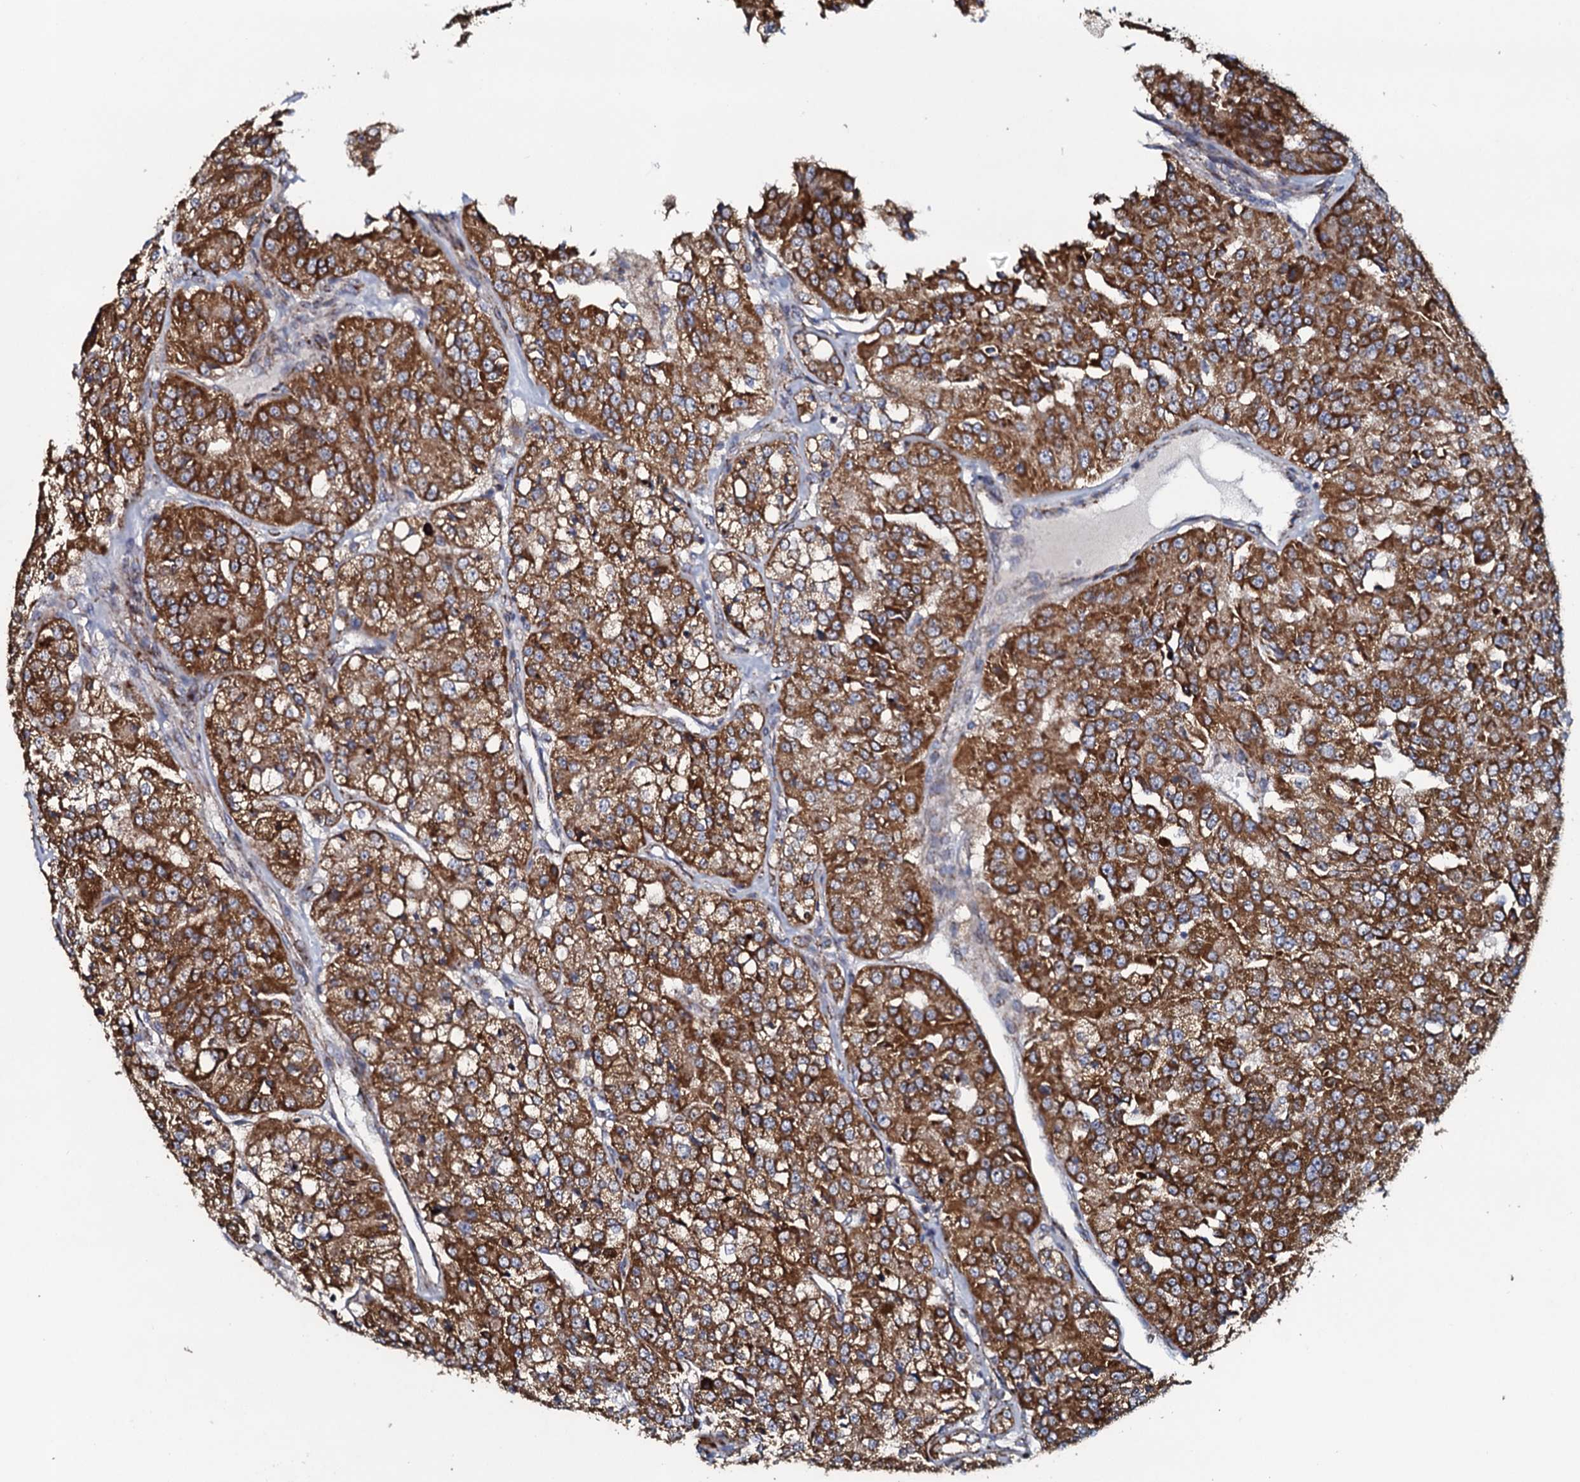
{"staining": {"intensity": "strong", "quantity": ">75%", "location": "cytoplasmic/membranous"}, "tissue": "renal cancer", "cell_type": "Tumor cells", "image_type": "cancer", "snomed": [{"axis": "morphology", "description": "Adenocarcinoma, NOS"}, {"axis": "topography", "description": "Kidney"}], "caption": "There is high levels of strong cytoplasmic/membranous positivity in tumor cells of renal cancer (adenocarcinoma), as demonstrated by immunohistochemical staining (brown color).", "gene": "EVC2", "patient": {"sex": "female", "age": 63}}